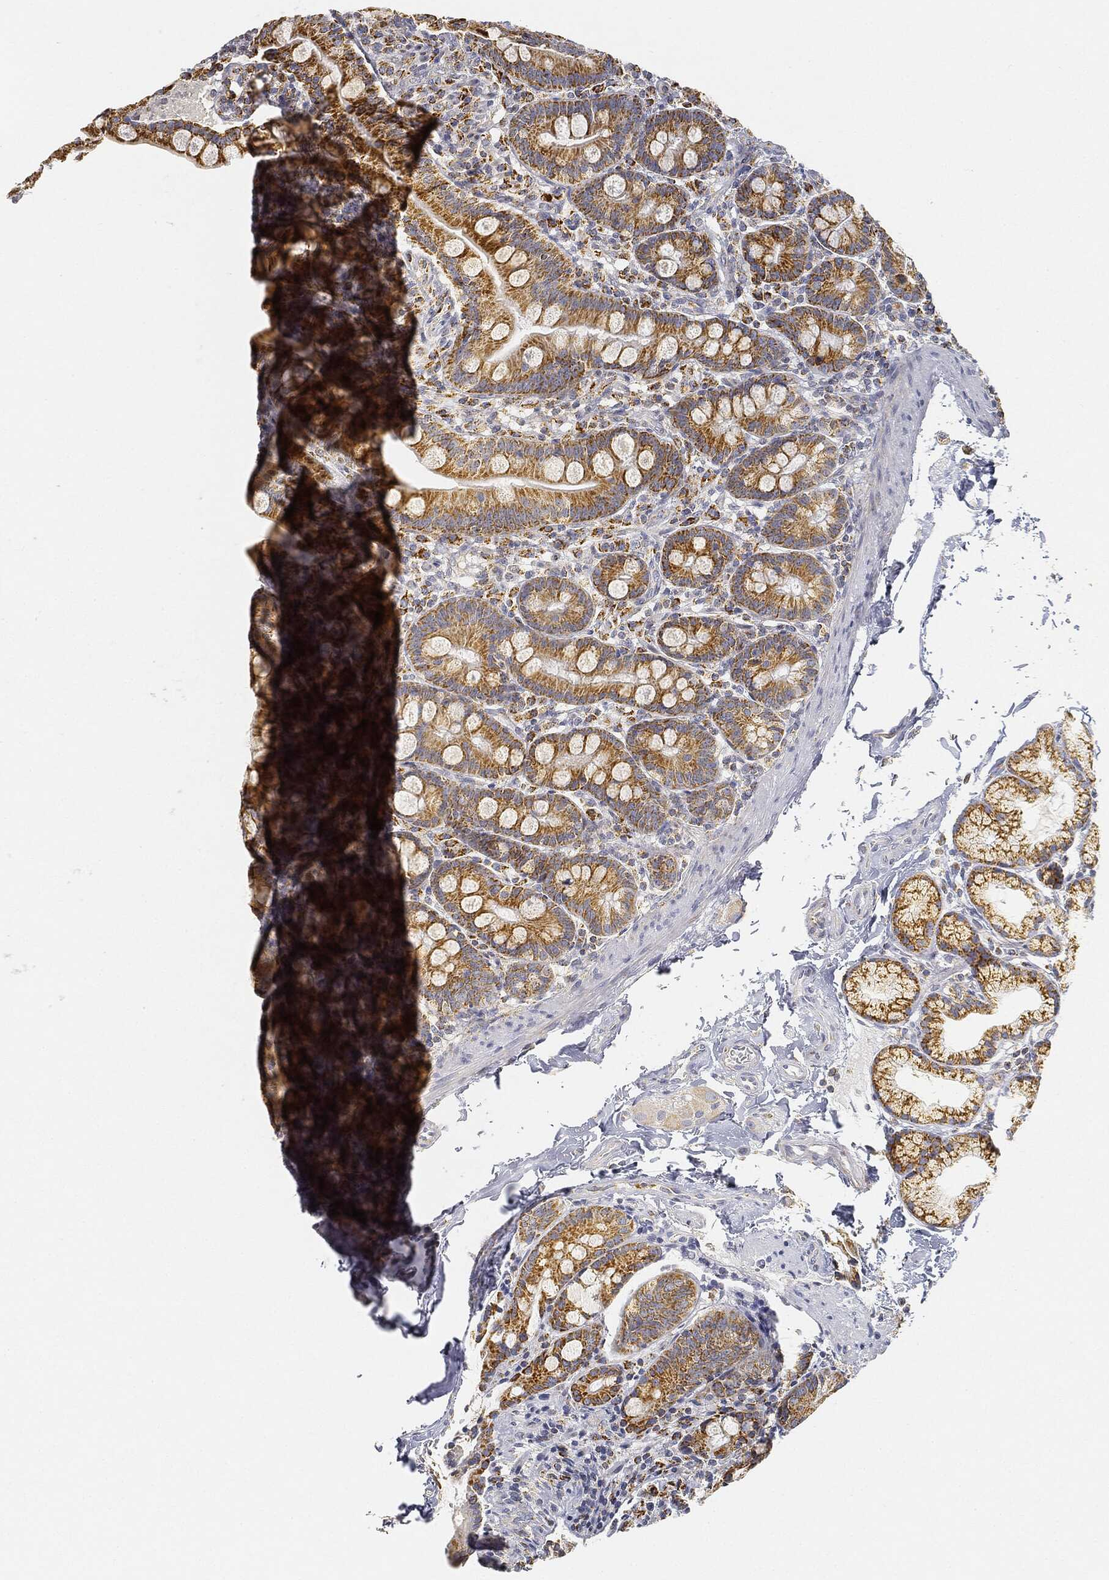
{"staining": {"intensity": "strong", "quantity": ">75%", "location": "cytoplasmic/membranous"}, "tissue": "small intestine", "cell_type": "Glandular cells", "image_type": "normal", "snomed": [{"axis": "morphology", "description": "Normal tissue, NOS"}, {"axis": "topography", "description": "Small intestine"}], "caption": "Immunohistochemistry (DAB) staining of benign small intestine shows strong cytoplasmic/membranous protein expression in approximately >75% of glandular cells.", "gene": "CAPN15", "patient": {"sex": "female", "age": 44}}